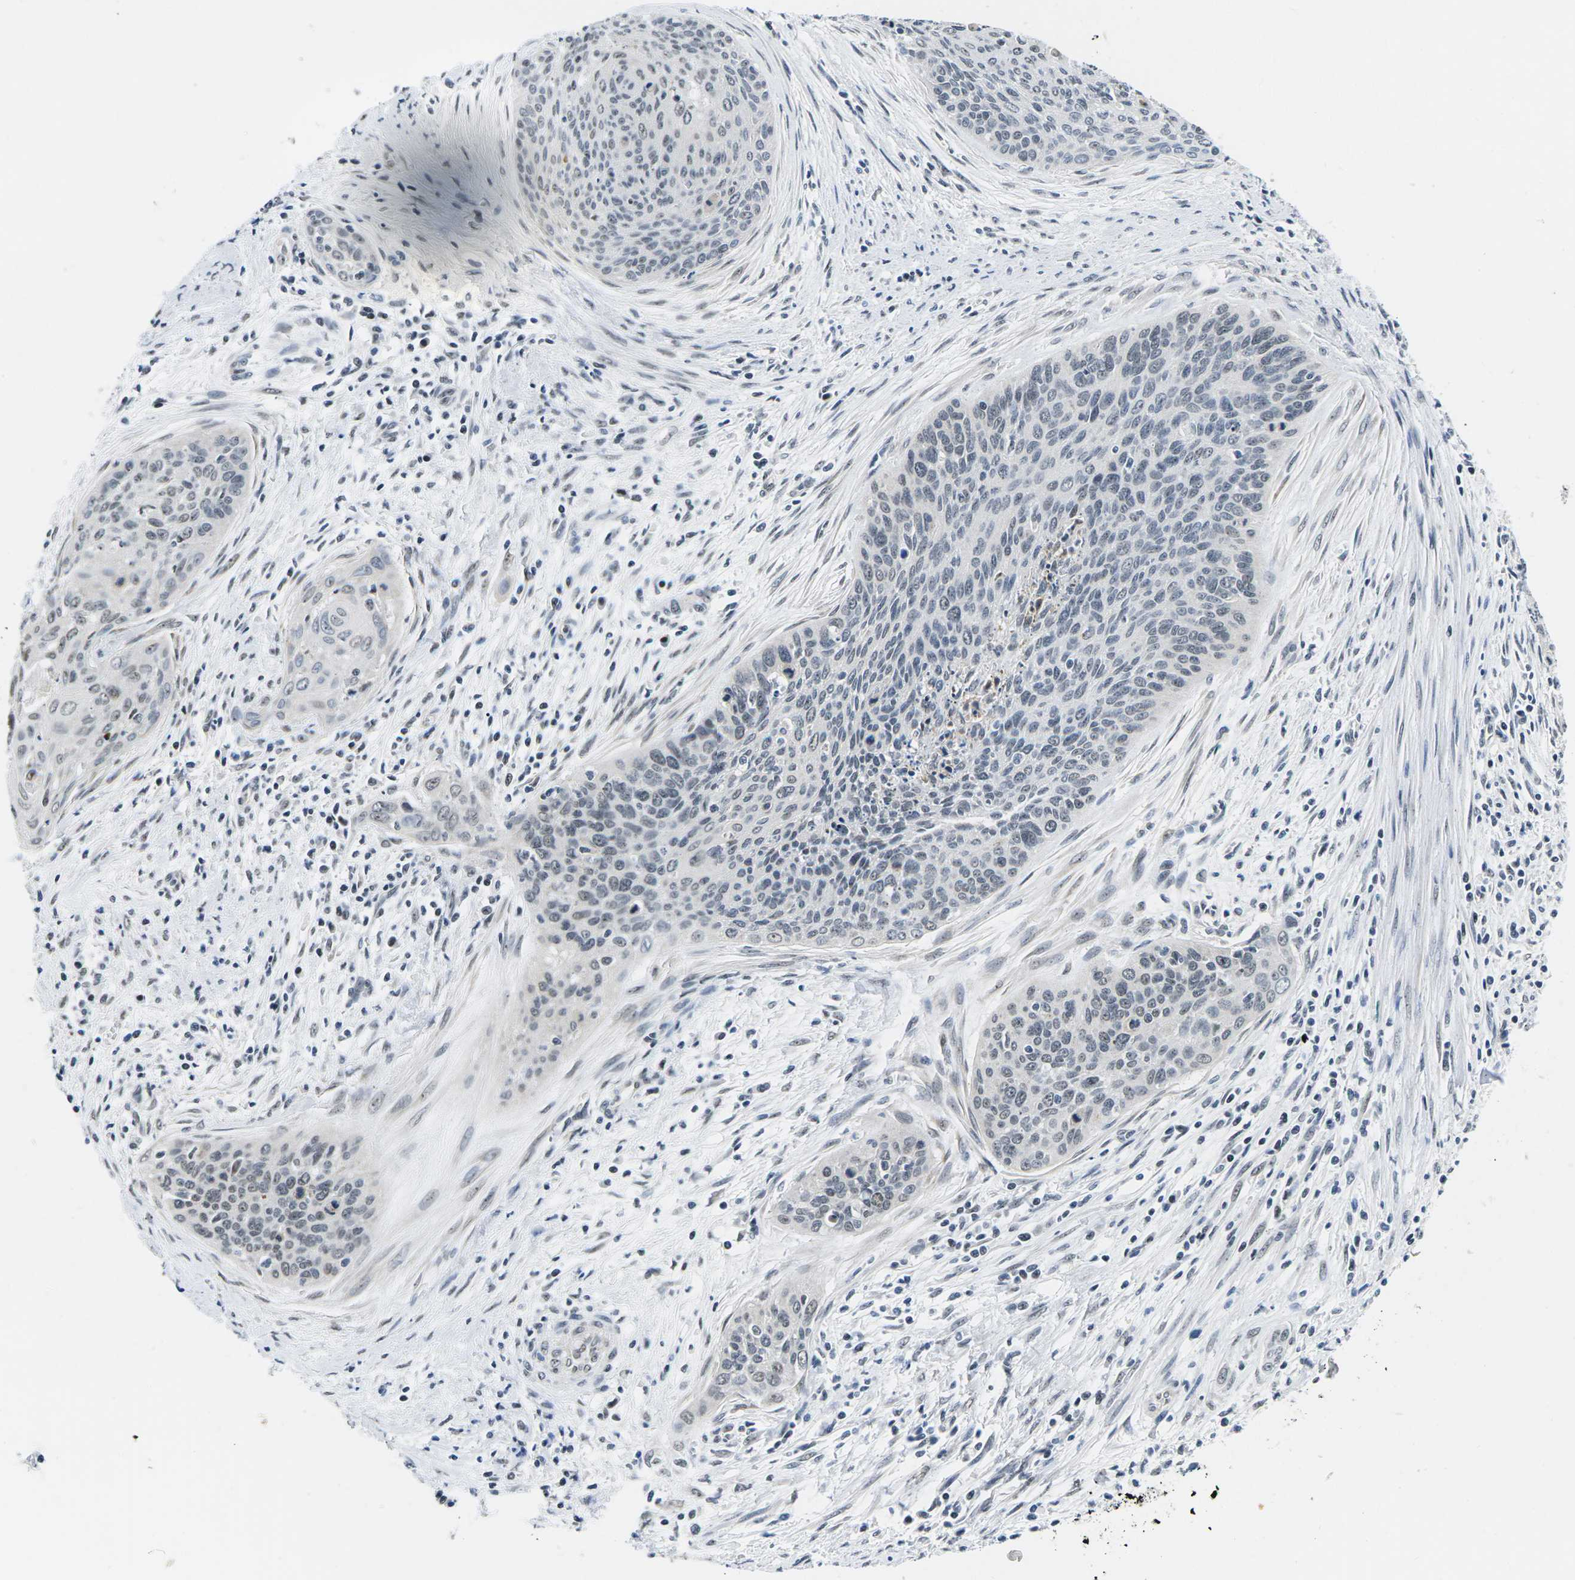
{"staining": {"intensity": "negative", "quantity": "none", "location": "none"}, "tissue": "cervical cancer", "cell_type": "Tumor cells", "image_type": "cancer", "snomed": [{"axis": "morphology", "description": "Squamous cell carcinoma, NOS"}, {"axis": "topography", "description": "Cervix"}], "caption": "The image exhibits no significant expression in tumor cells of cervical cancer. (Brightfield microscopy of DAB (3,3'-diaminobenzidine) immunohistochemistry (IHC) at high magnification).", "gene": "NSRP1", "patient": {"sex": "female", "age": 55}}